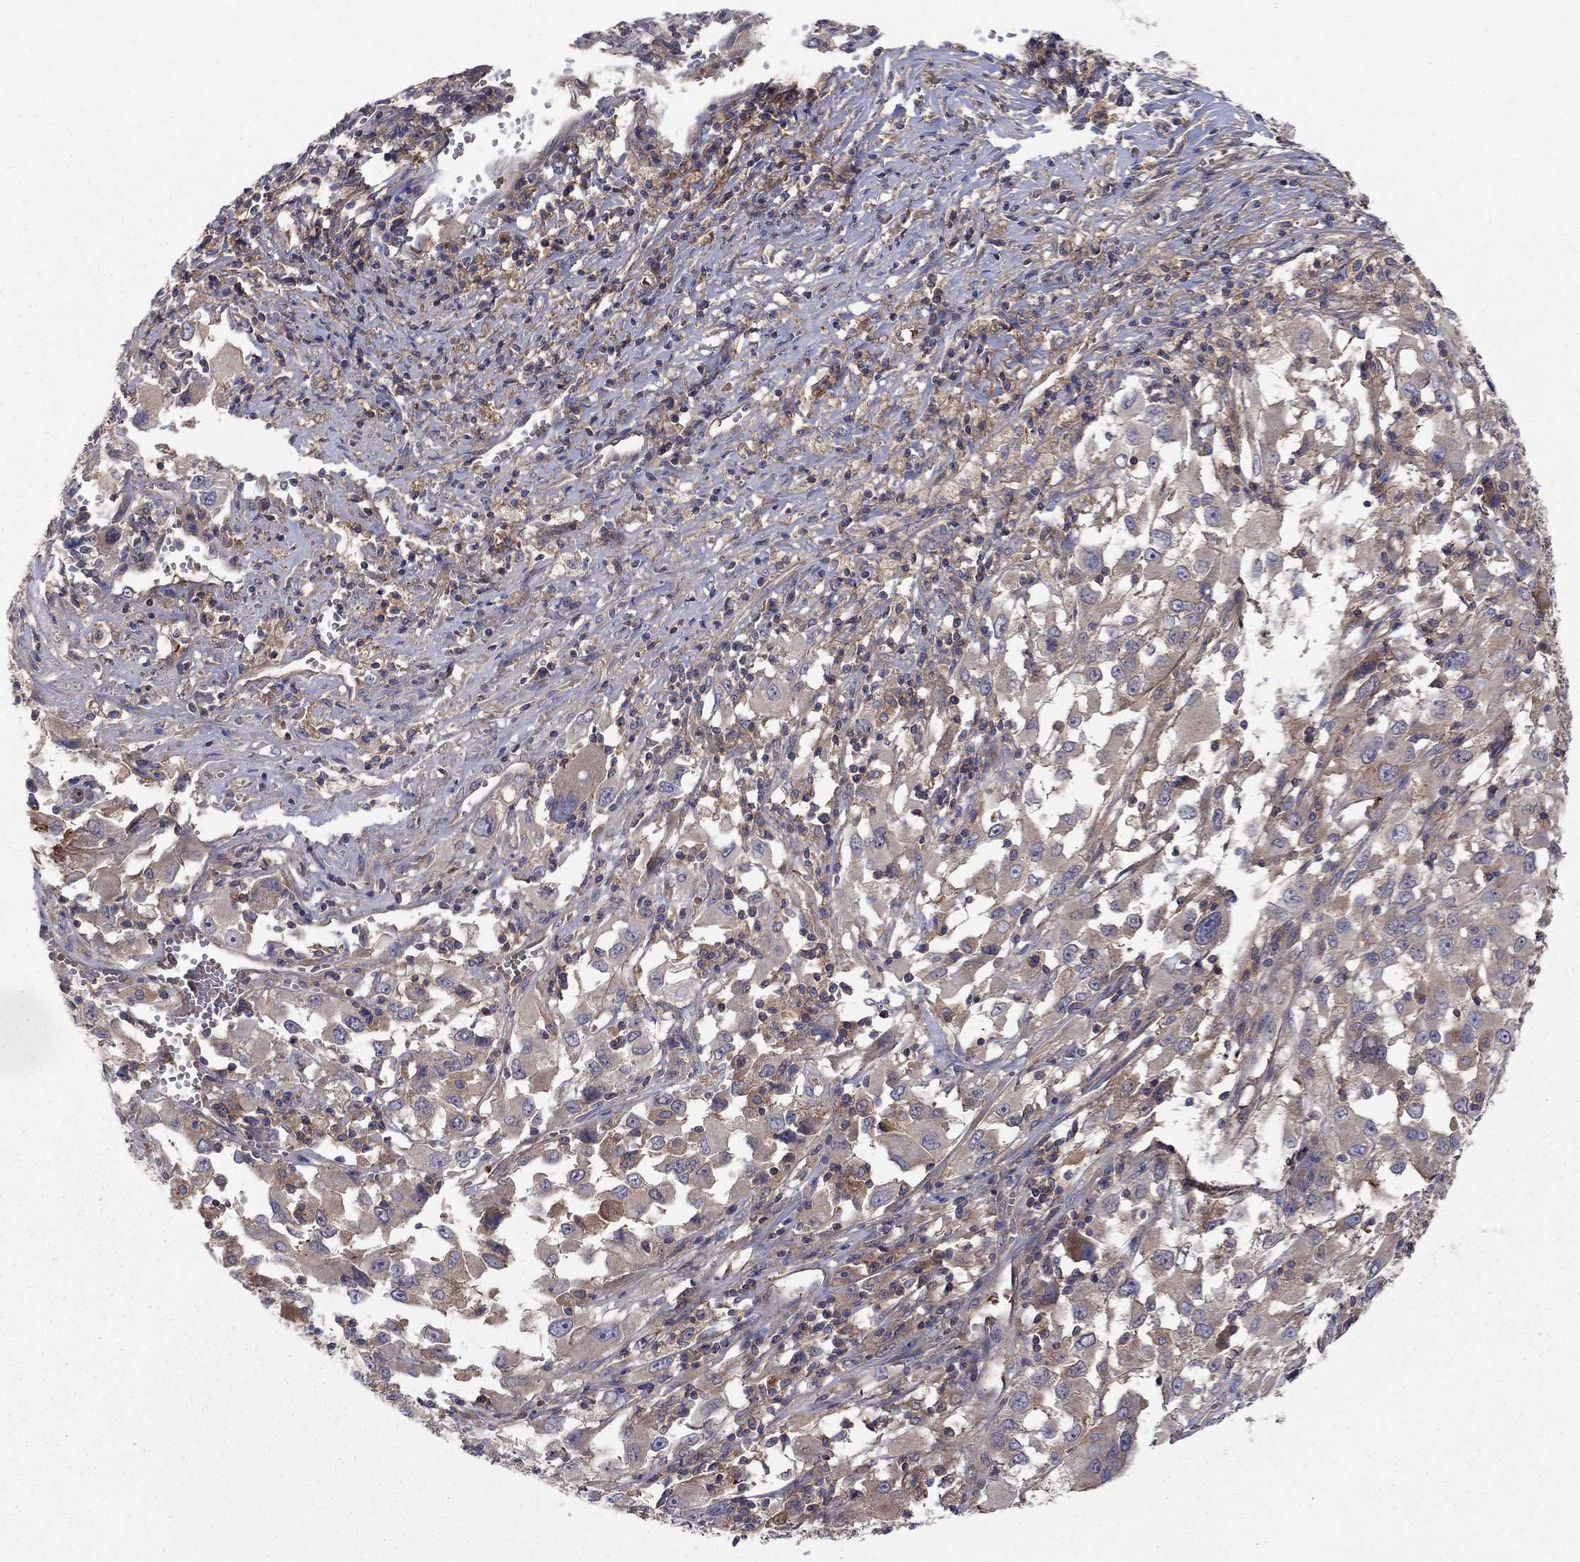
{"staining": {"intensity": "moderate", "quantity": "25%-75%", "location": "cytoplasmic/membranous"}, "tissue": "melanoma", "cell_type": "Tumor cells", "image_type": "cancer", "snomed": [{"axis": "morphology", "description": "Malignant melanoma, Metastatic site"}, {"axis": "topography", "description": "Soft tissue"}], "caption": "Melanoma was stained to show a protein in brown. There is medium levels of moderate cytoplasmic/membranous staining in approximately 25%-75% of tumor cells.", "gene": "RNF123", "patient": {"sex": "male", "age": 50}}